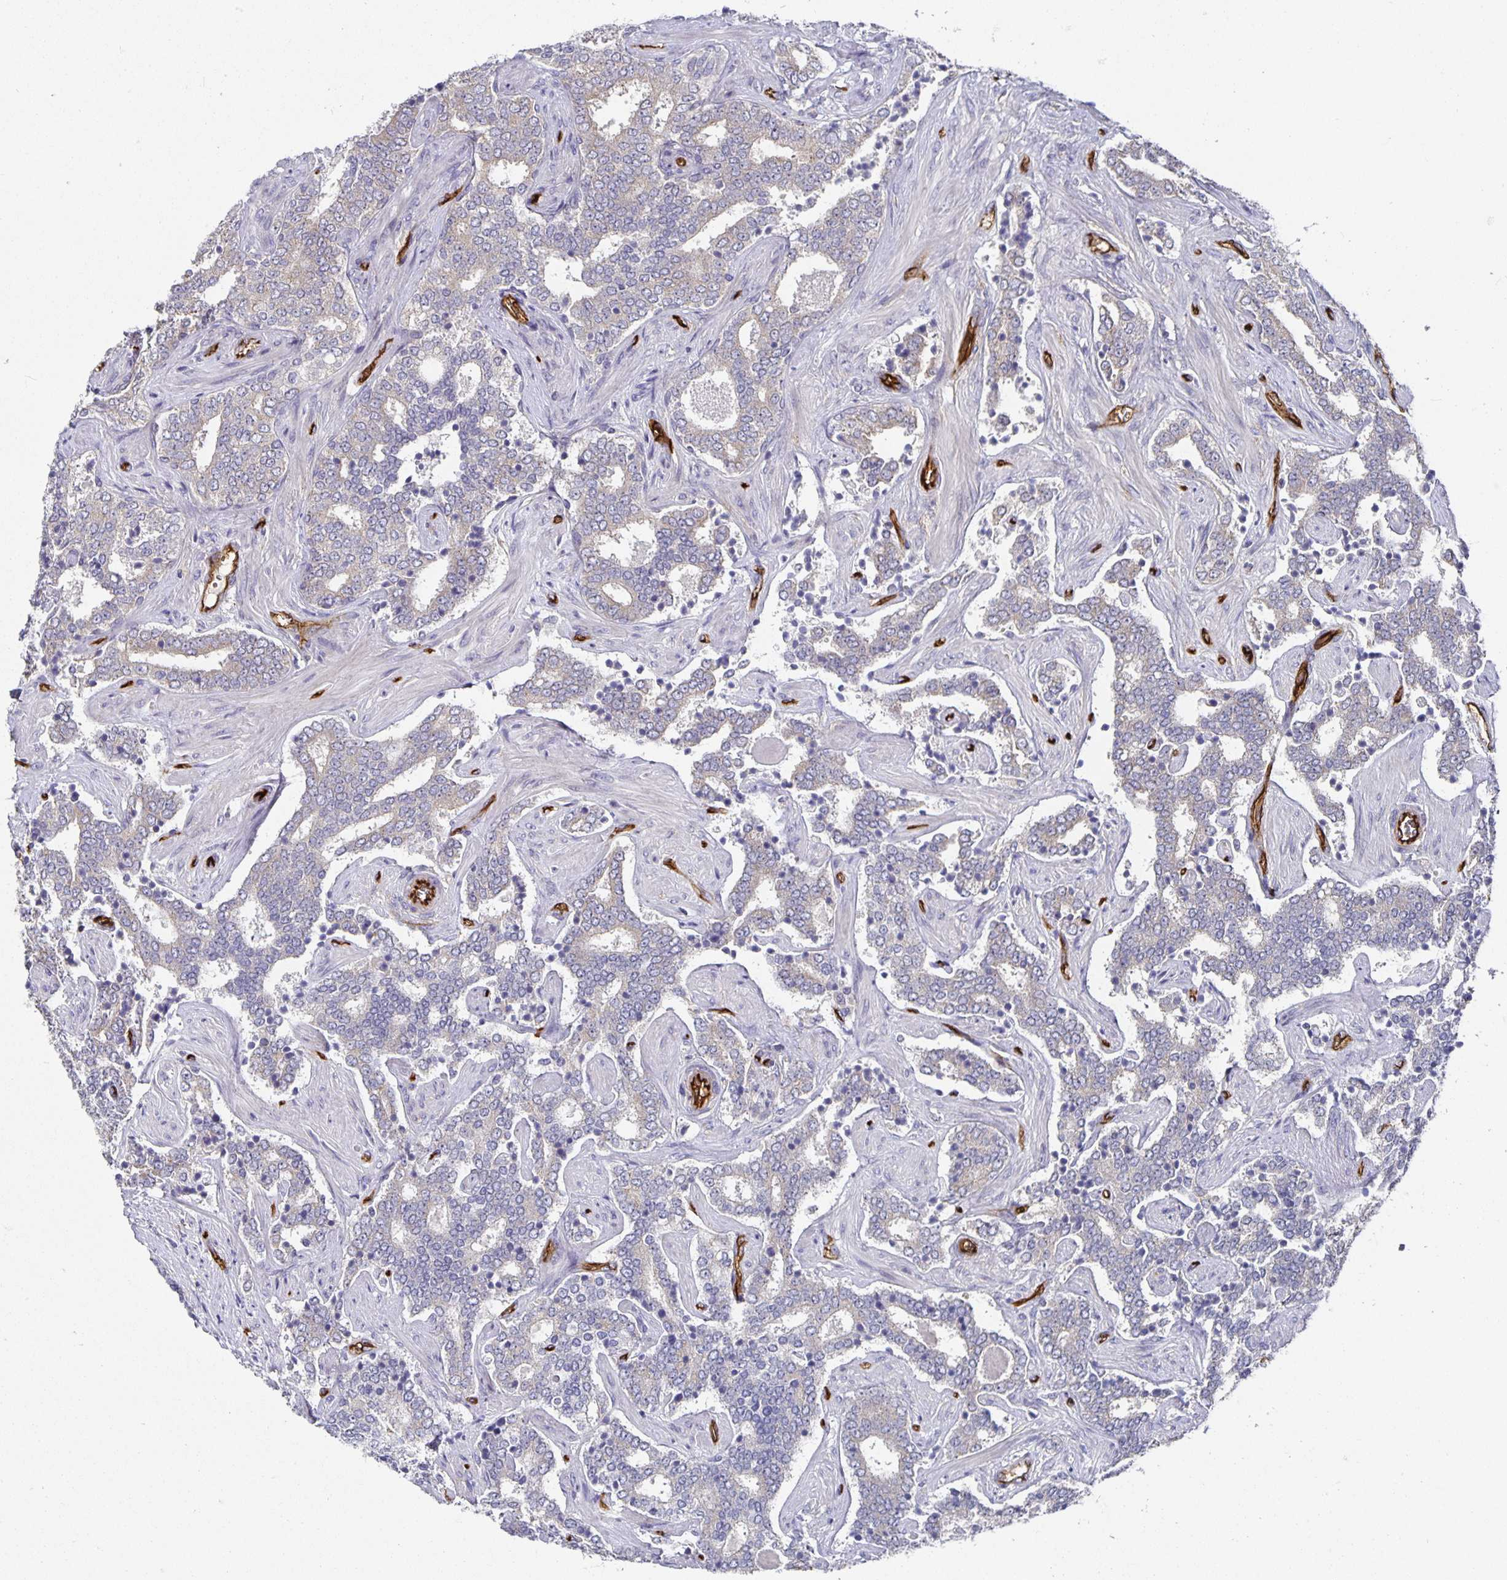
{"staining": {"intensity": "negative", "quantity": "none", "location": "none"}, "tissue": "prostate cancer", "cell_type": "Tumor cells", "image_type": "cancer", "snomed": [{"axis": "morphology", "description": "Adenocarcinoma, High grade"}, {"axis": "topography", "description": "Prostate"}], "caption": "This is an immunohistochemistry micrograph of prostate cancer (adenocarcinoma (high-grade)). There is no staining in tumor cells.", "gene": "PODXL", "patient": {"sex": "male", "age": 60}}